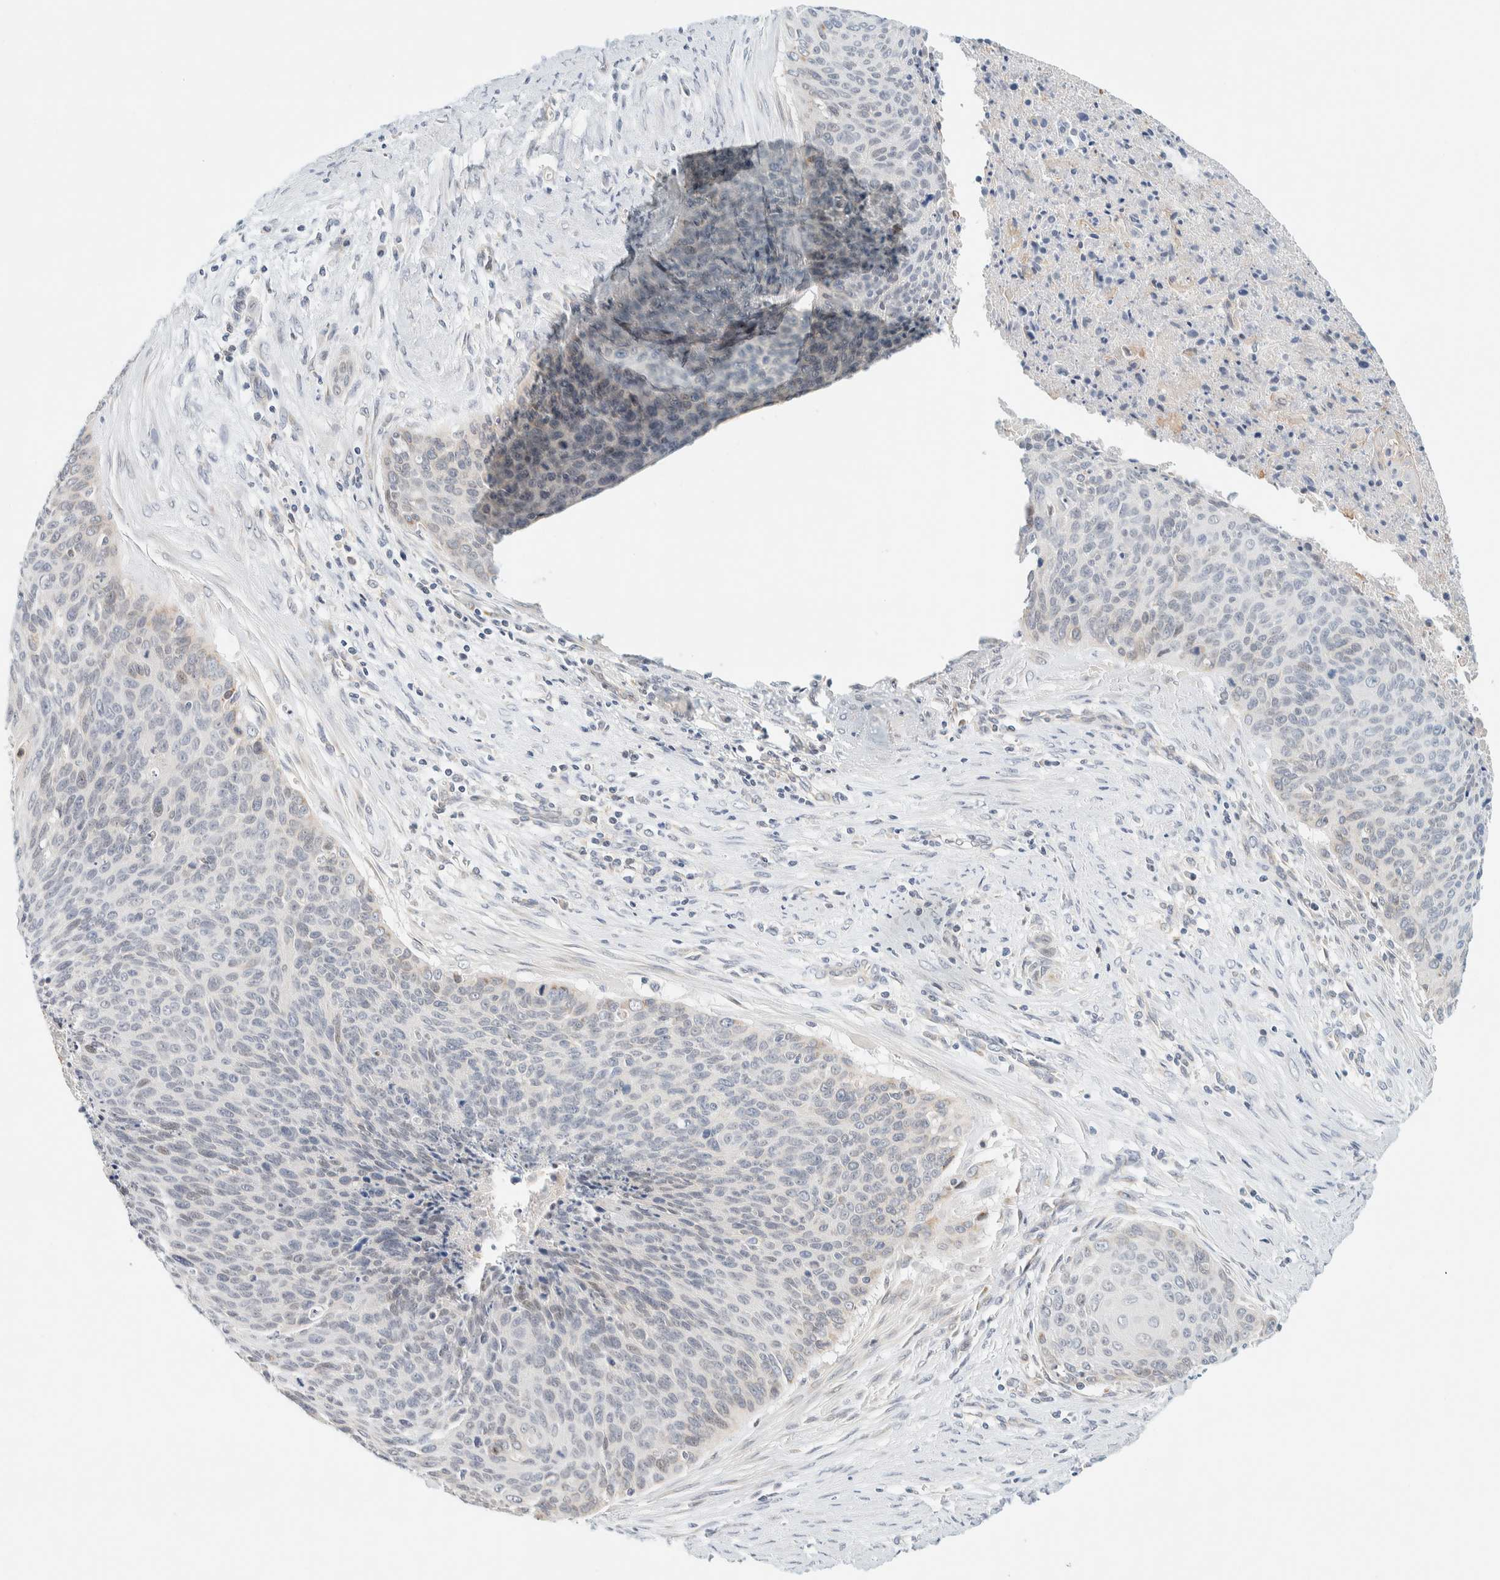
{"staining": {"intensity": "negative", "quantity": "none", "location": "none"}, "tissue": "cervical cancer", "cell_type": "Tumor cells", "image_type": "cancer", "snomed": [{"axis": "morphology", "description": "Squamous cell carcinoma, NOS"}, {"axis": "topography", "description": "Cervix"}], "caption": "An immunohistochemistry image of squamous cell carcinoma (cervical) is shown. There is no staining in tumor cells of squamous cell carcinoma (cervical).", "gene": "SUMF2", "patient": {"sex": "female", "age": 55}}